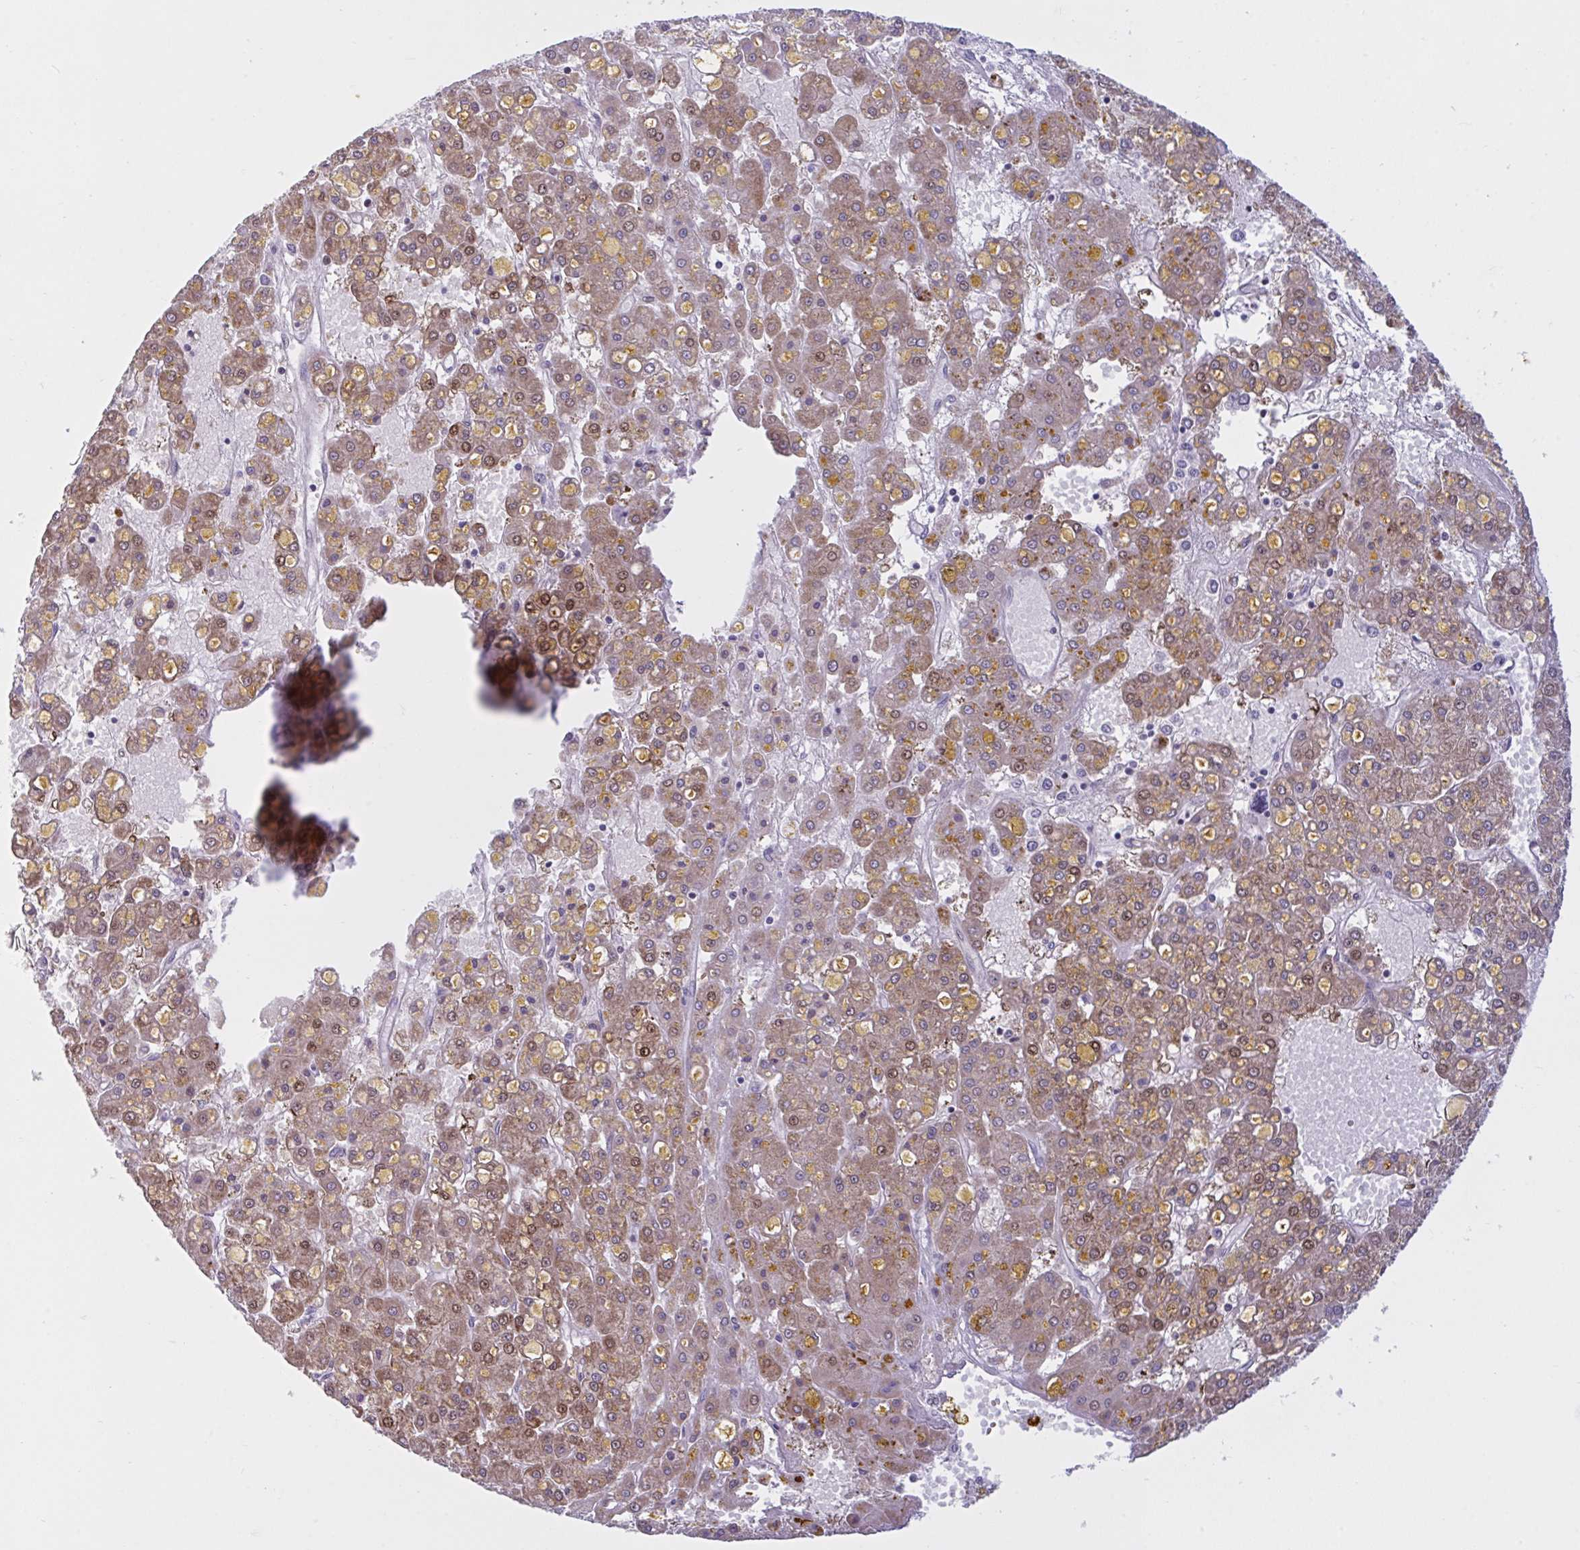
{"staining": {"intensity": "moderate", "quantity": ">75%", "location": "cytoplasmic/membranous,nuclear"}, "tissue": "liver cancer", "cell_type": "Tumor cells", "image_type": "cancer", "snomed": [{"axis": "morphology", "description": "Carcinoma, Hepatocellular, NOS"}, {"axis": "topography", "description": "Liver"}], "caption": "Brown immunohistochemical staining in human hepatocellular carcinoma (liver) displays moderate cytoplasmic/membranous and nuclear positivity in about >75% of tumor cells. The staining was performed using DAB to visualize the protein expression in brown, while the nuclei were stained in blue with hematoxylin (Magnification: 20x).", "gene": "VWC2", "patient": {"sex": "male", "age": 67}}